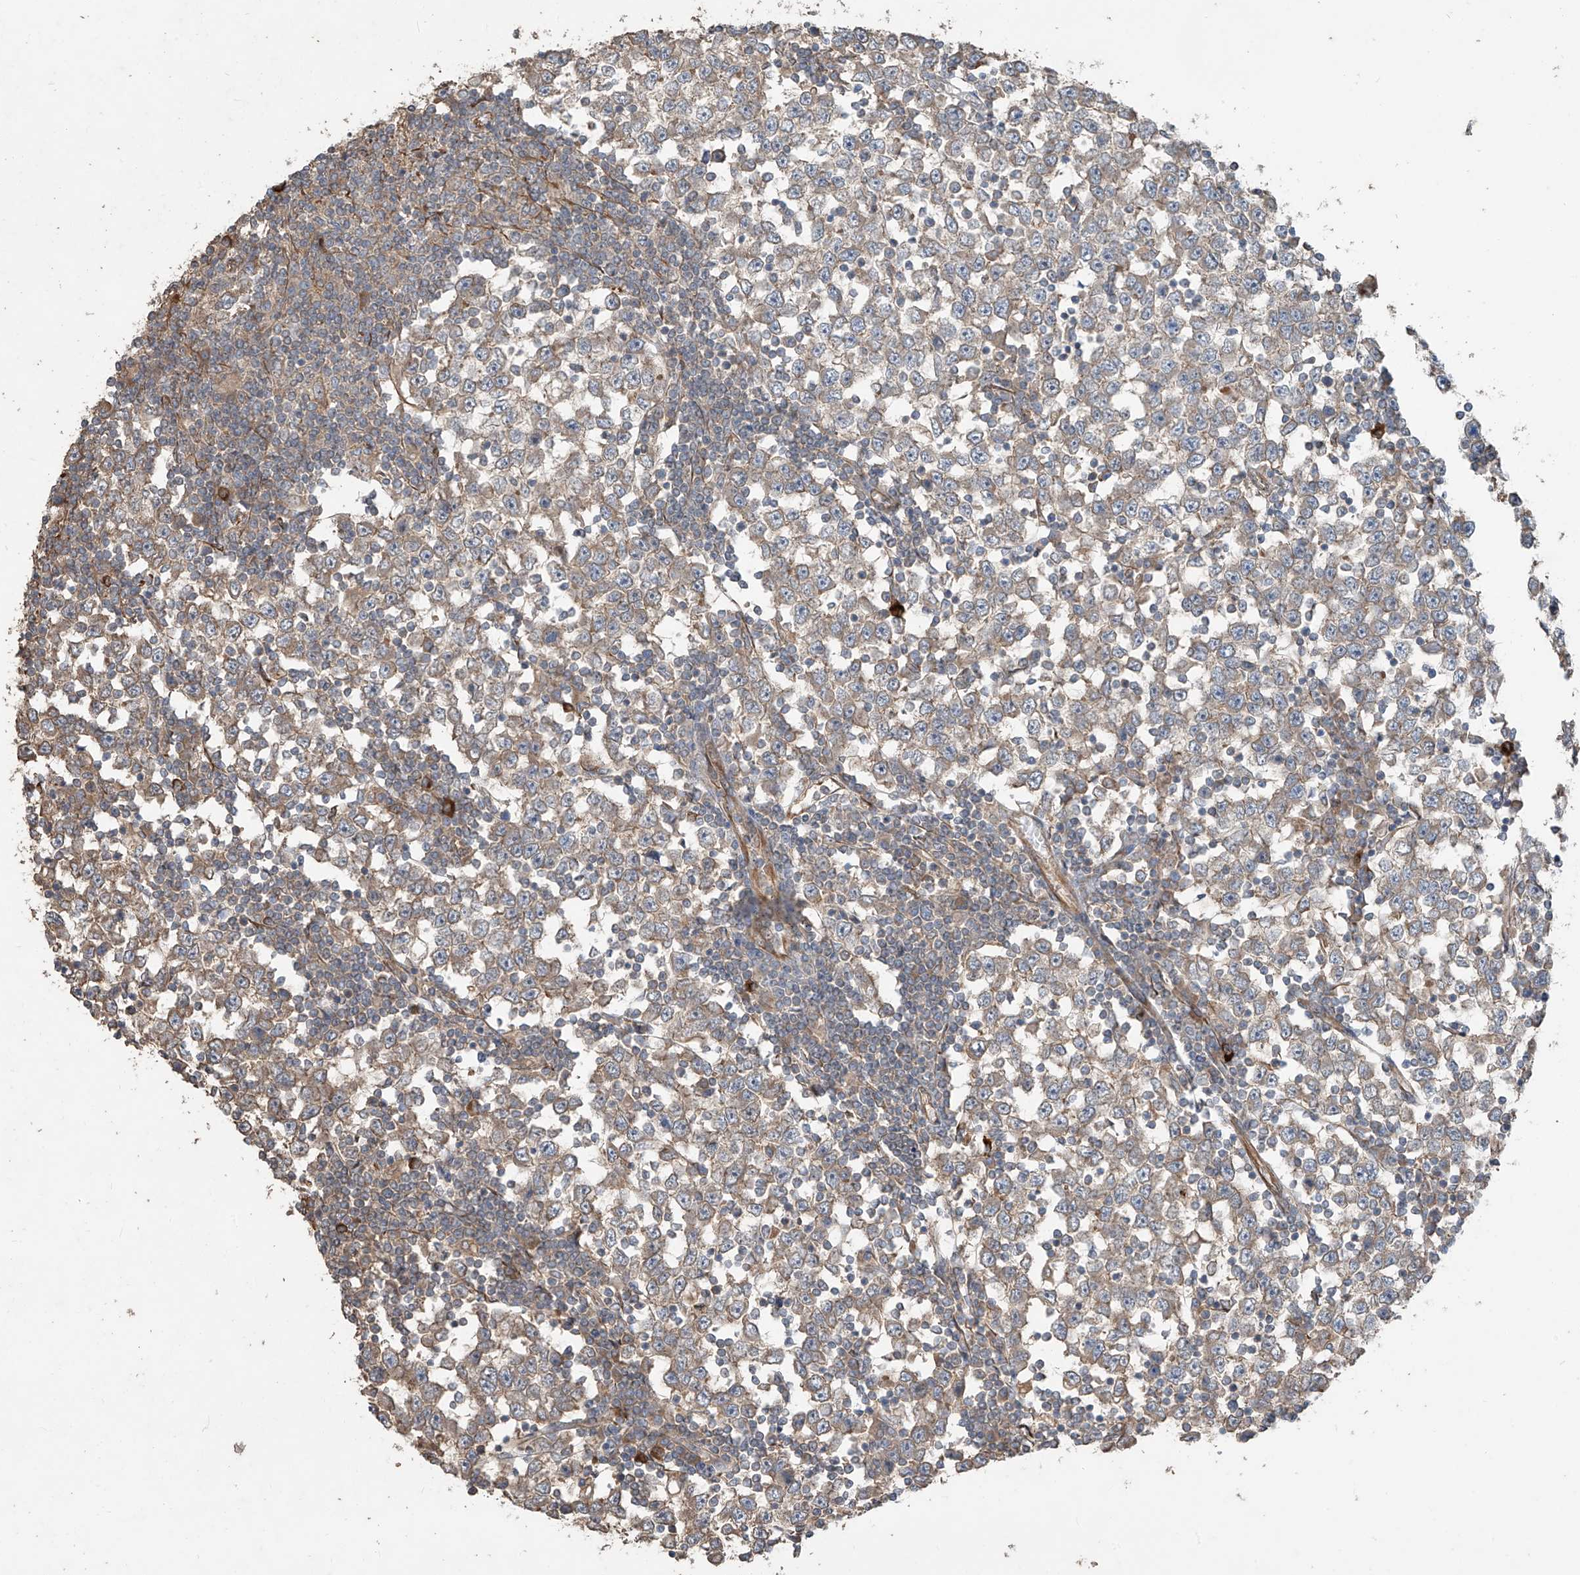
{"staining": {"intensity": "weak", "quantity": "25%-75%", "location": "cytoplasmic/membranous"}, "tissue": "testis cancer", "cell_type": "Tumor cells", "image_type": "cancer", "snomed": [{"axis": "morphology", "description": "Seminoma, NOS"}, {"axis": "topography", "description": "Testis"}], "caption": "Tumor cells exhibit weak cytoplasmic/membranous staining in approximately 25%-75% of cells in seminoma (testis).", "gene": "AGBL5", "patient": {"sex": "male", "age": 65}}